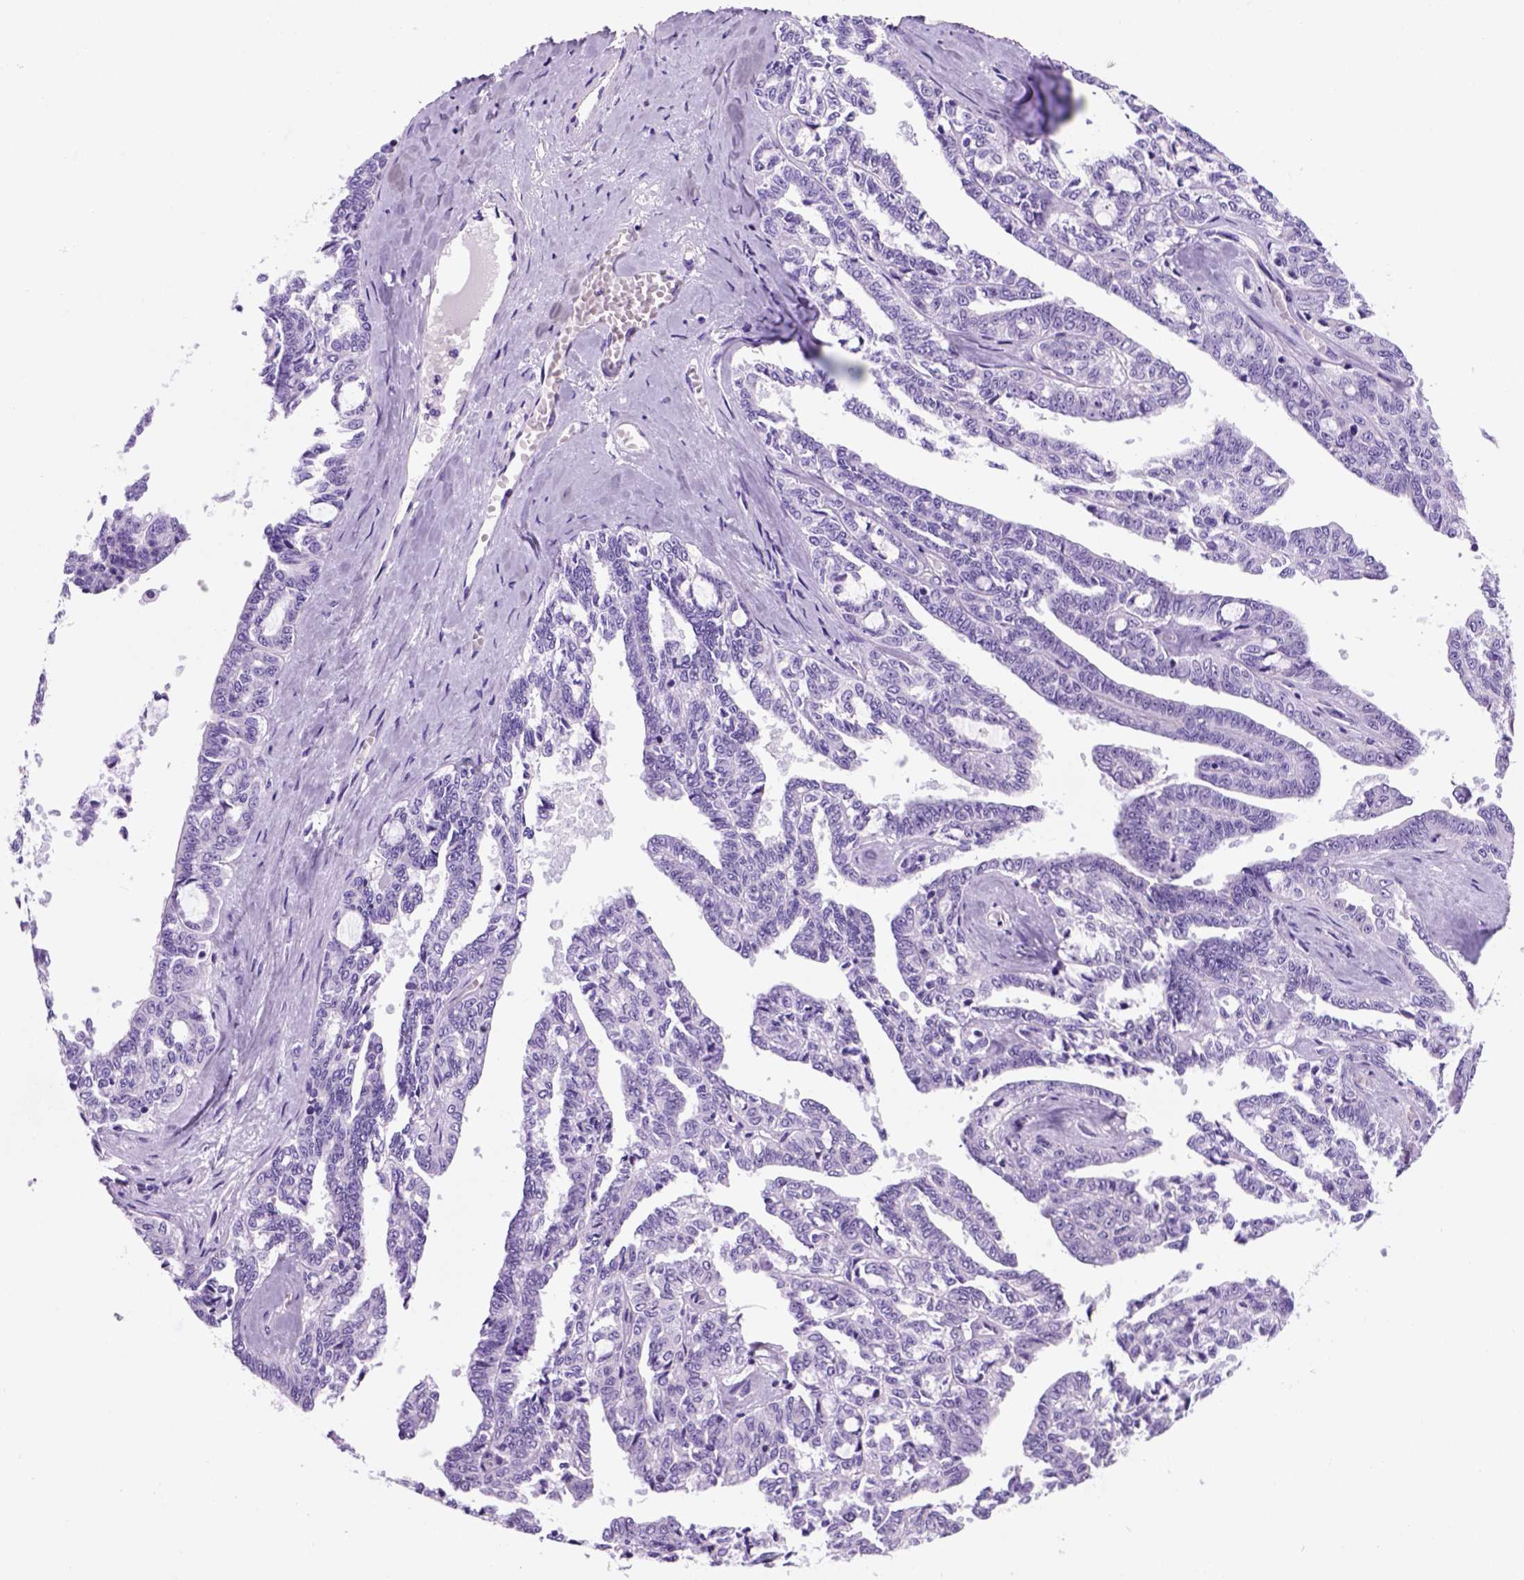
{"staining": {"intensity": "negative", "quantity": "none", "location": "none"}, "tissue": "ovarian cancer", "cell_type": "Tumor cells", "image_type": "cancer", "snomed": [{"axis": "morphology", "description": "Cystadenocarcinoma, serous, NOS"}, {"axis": "topography", "description": "Ovary"}], "caption": "High magnification brightfield microscopy of ovarian cancer stained with DAB (3,3'-diaminobenzidine) (brown) and counterstained with hematoxylin (blue): tumor cells show no significant staining.", "gene": "HHIPL2", "patient": {"sex": "female", "age": 71}}